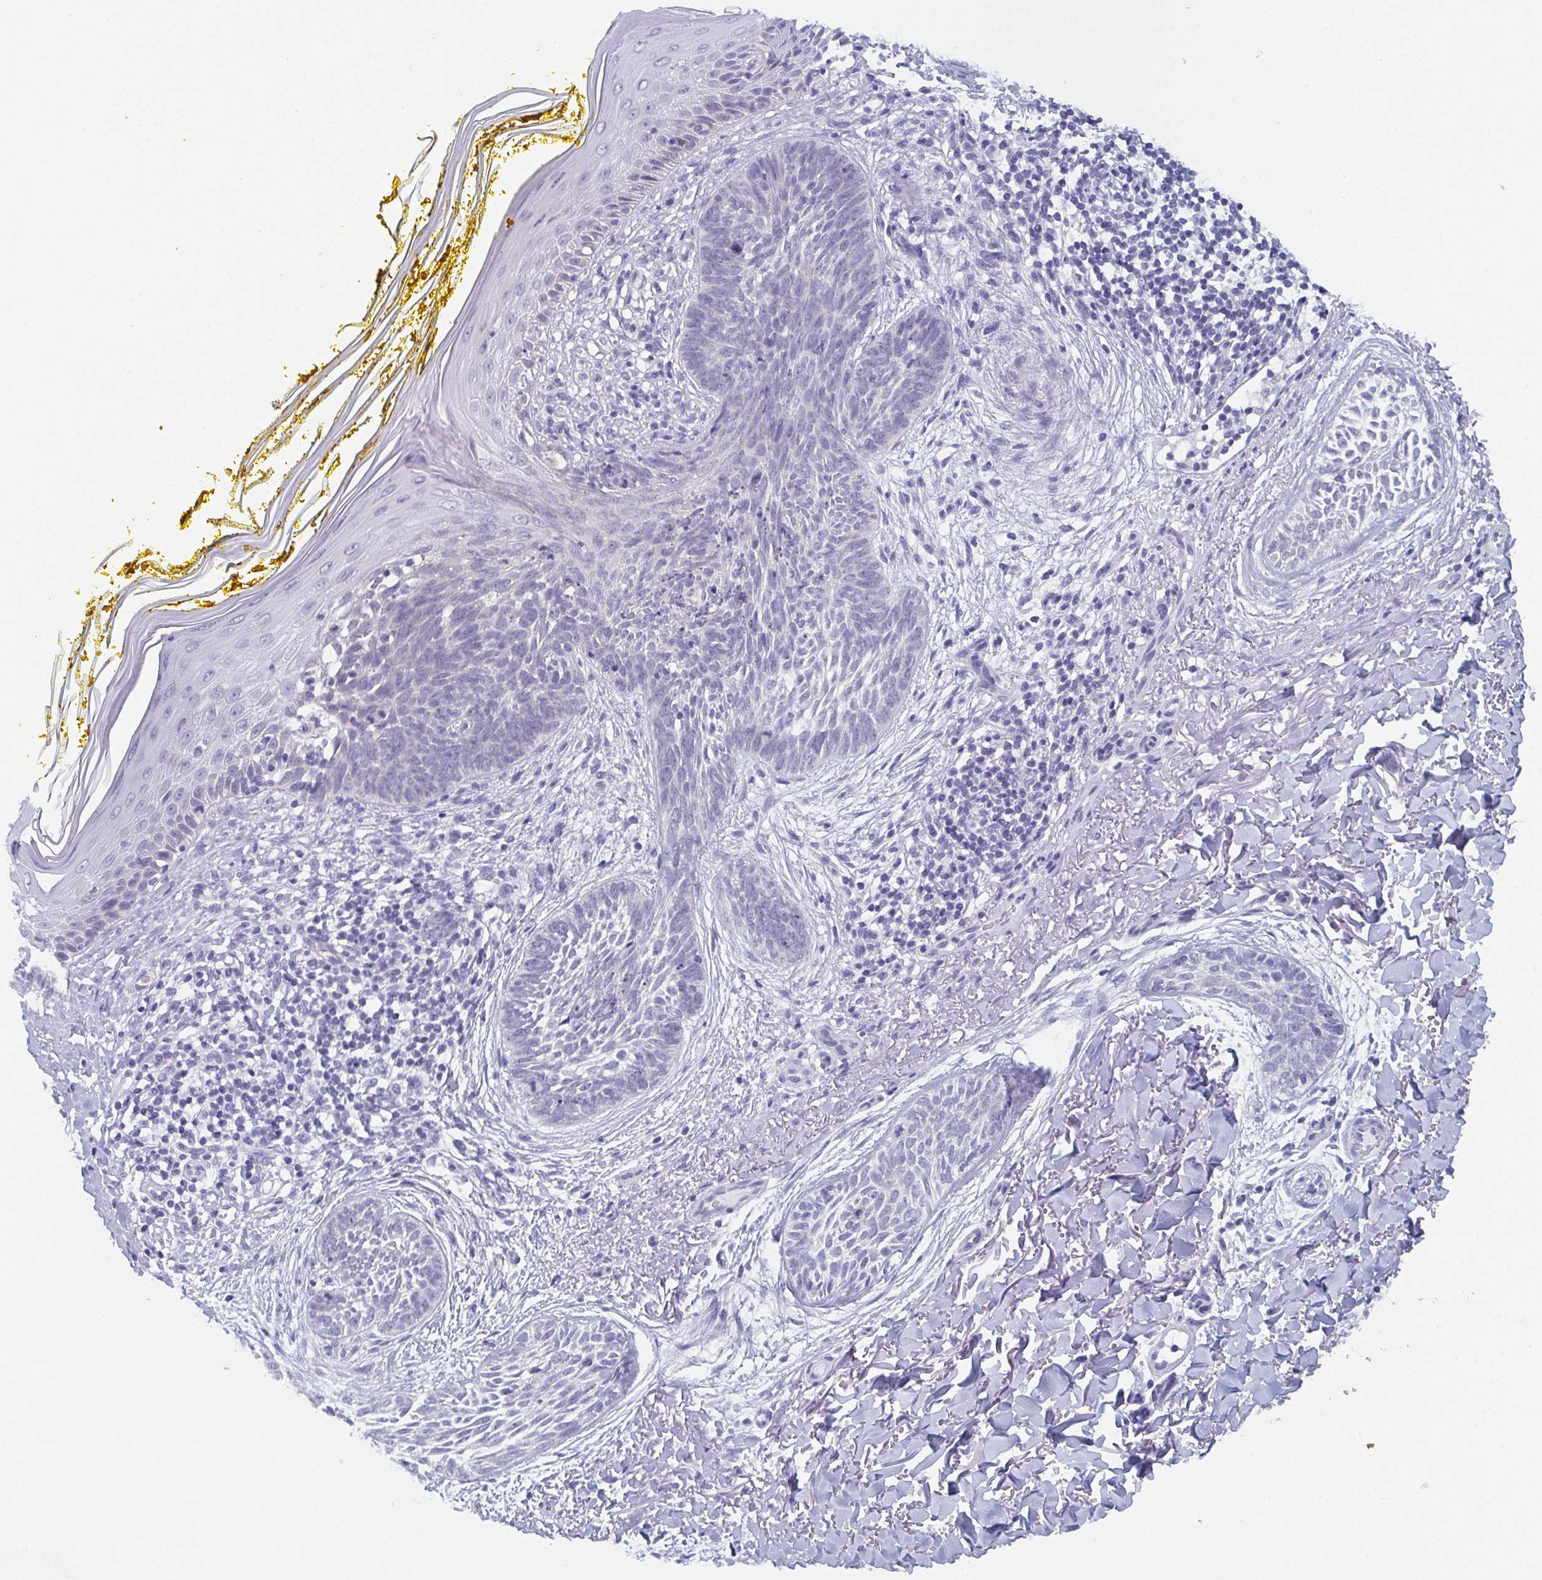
{"staining": {"intensity": "negative", "quantity": "none", "location": "none"}, "tissue": "skin cancer", "cell_type": "Tumor cells", "image_type": "cancer", "snomed": [{"axis": "morphology", "description": "Basal cell carcinoma"}, {"axis": "topography", "description": "Skin"}], "caption": "An image of human skin basal cell carcinoma is negative for staining in tumor cells.", "gene": "DYDC2", "patient": {"sex": "female", "age": 68}}